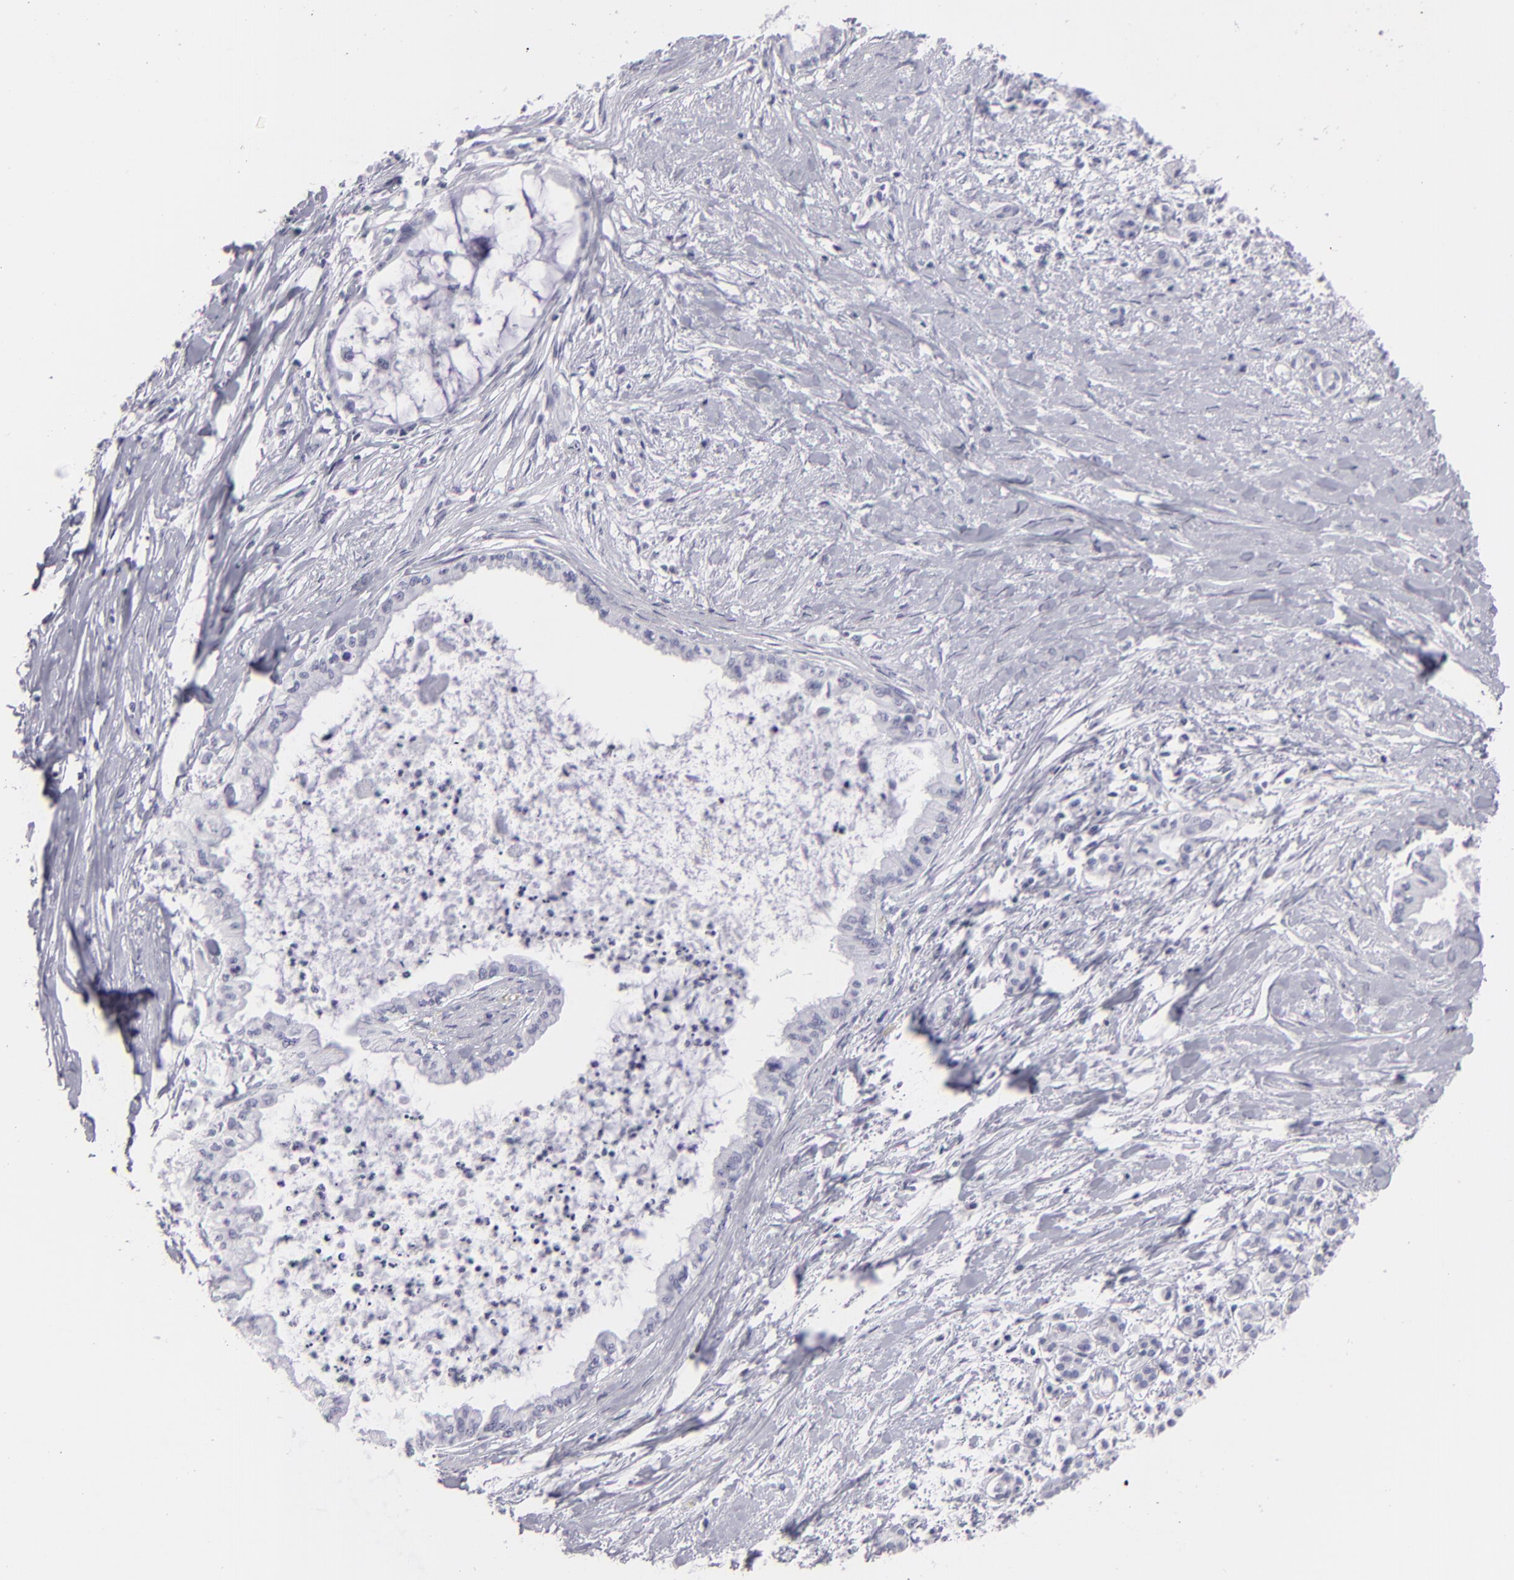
{"staining": {"intensity": "negative", "quantity": "none", "location": "none"}, "tissue": "pancreatic cancer", "cell_type": "Tumor cells", "image_type": "cancer", "snomed": [{"axis": "morphology", "description": "Adenocarcinoma, NOS"}, {"axis": "topography", "description": "Pancreas"}], "caption": "This is an immunohistochemistry (IHC) histopathology image of pancreatic adenocarcinoma. There is no expression in tumor cells.", "gene": "FLG", "patient": {"sex": "female", "age": 64}}